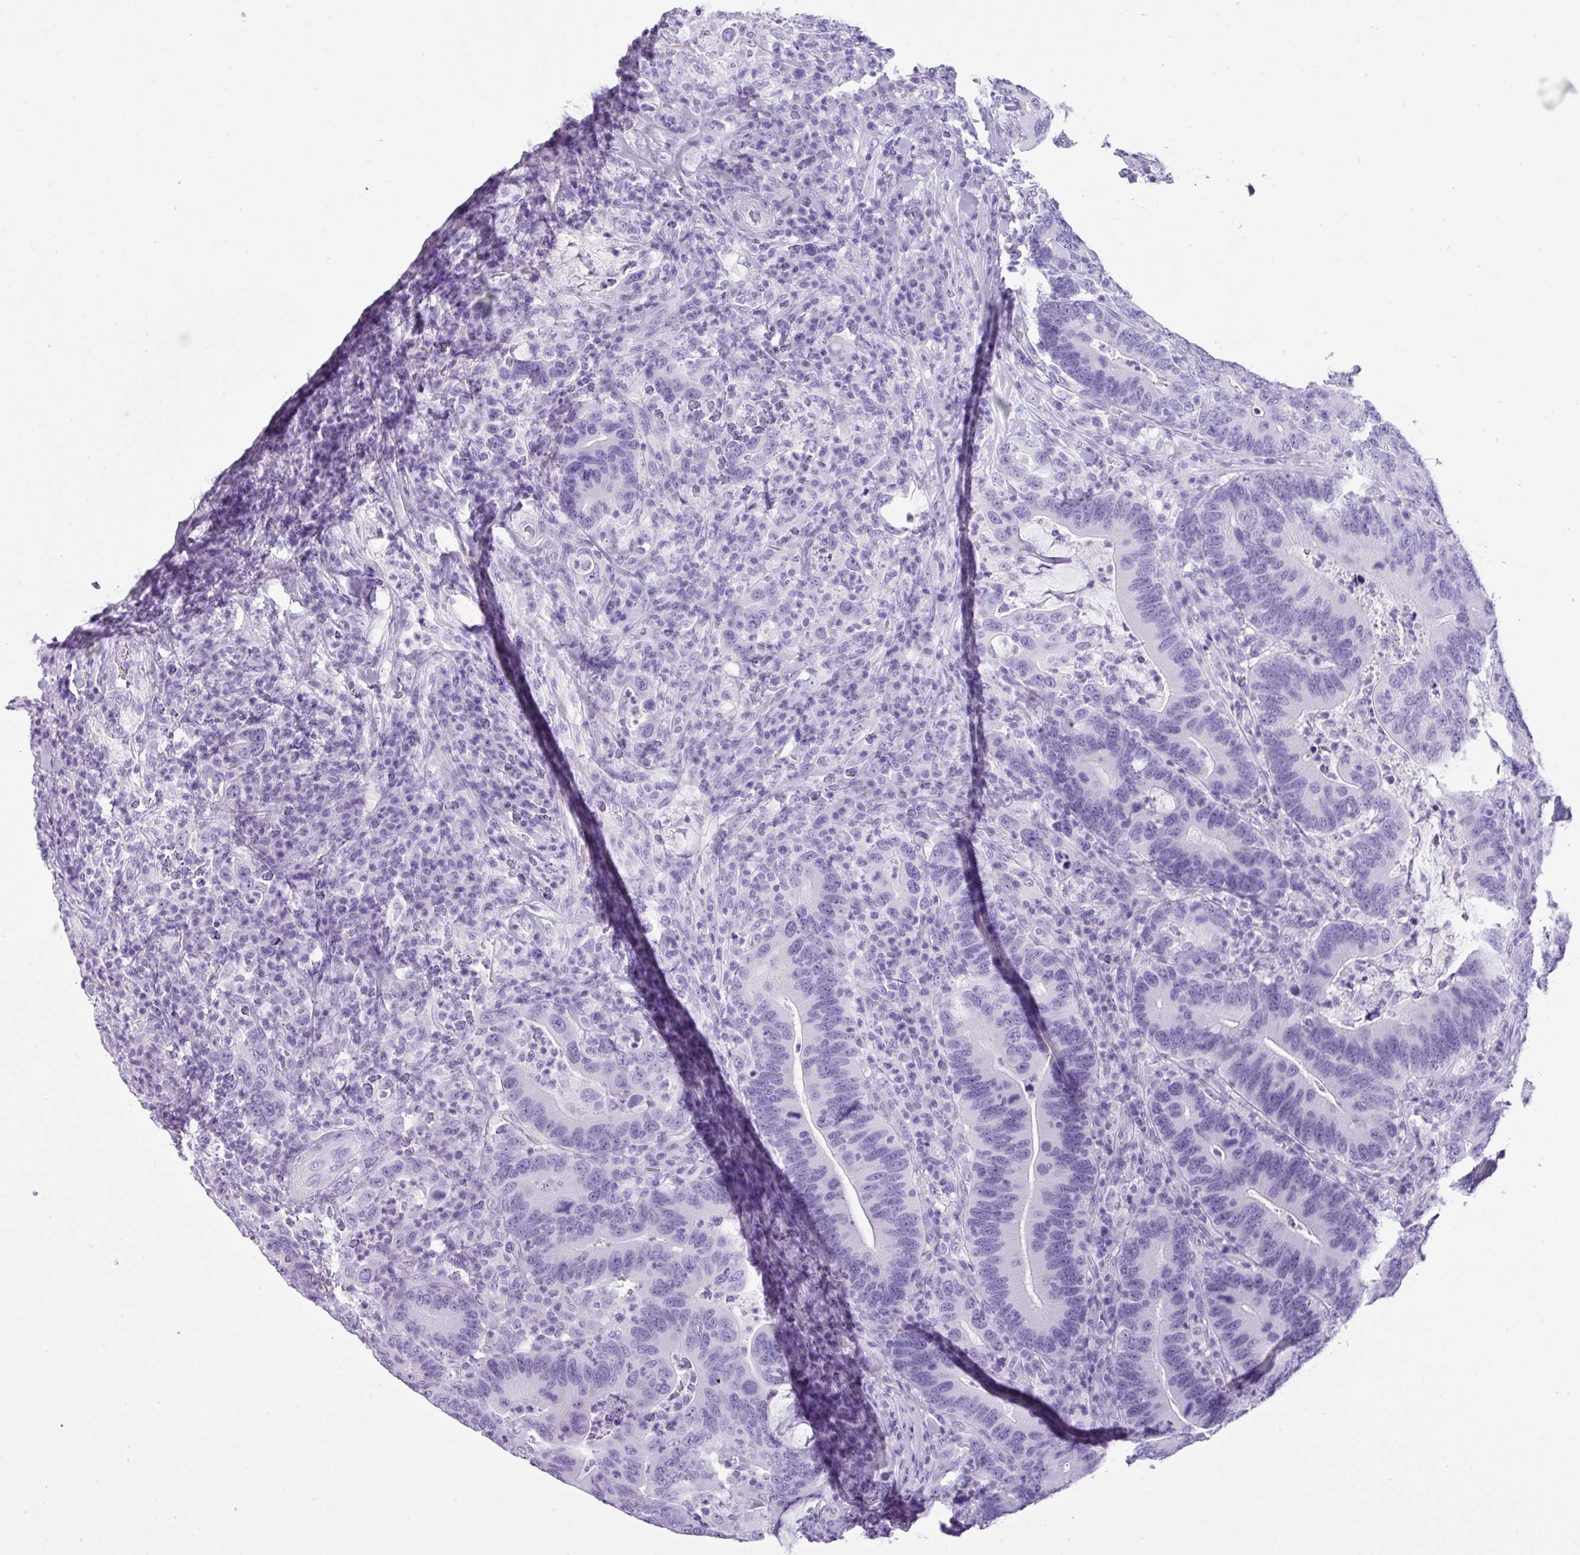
{"staining": {"intensity": "negative", "quantity": "none", "location": "none"}, "tissue": "colorectal cancer", "cell_type": "Tumor cells", "image_type": "cancer", "snomed": [{"axis": "morphology", "description": "Adenocarcinoma, NOS"}, {"axis": "topography", "description": "Colon"}], "caption": "The histopathology image demonstrates no staining of tumor cells in colorectal cancer.", "gene": "TNP1", "patient": {"sex": "female", "age": 66}}